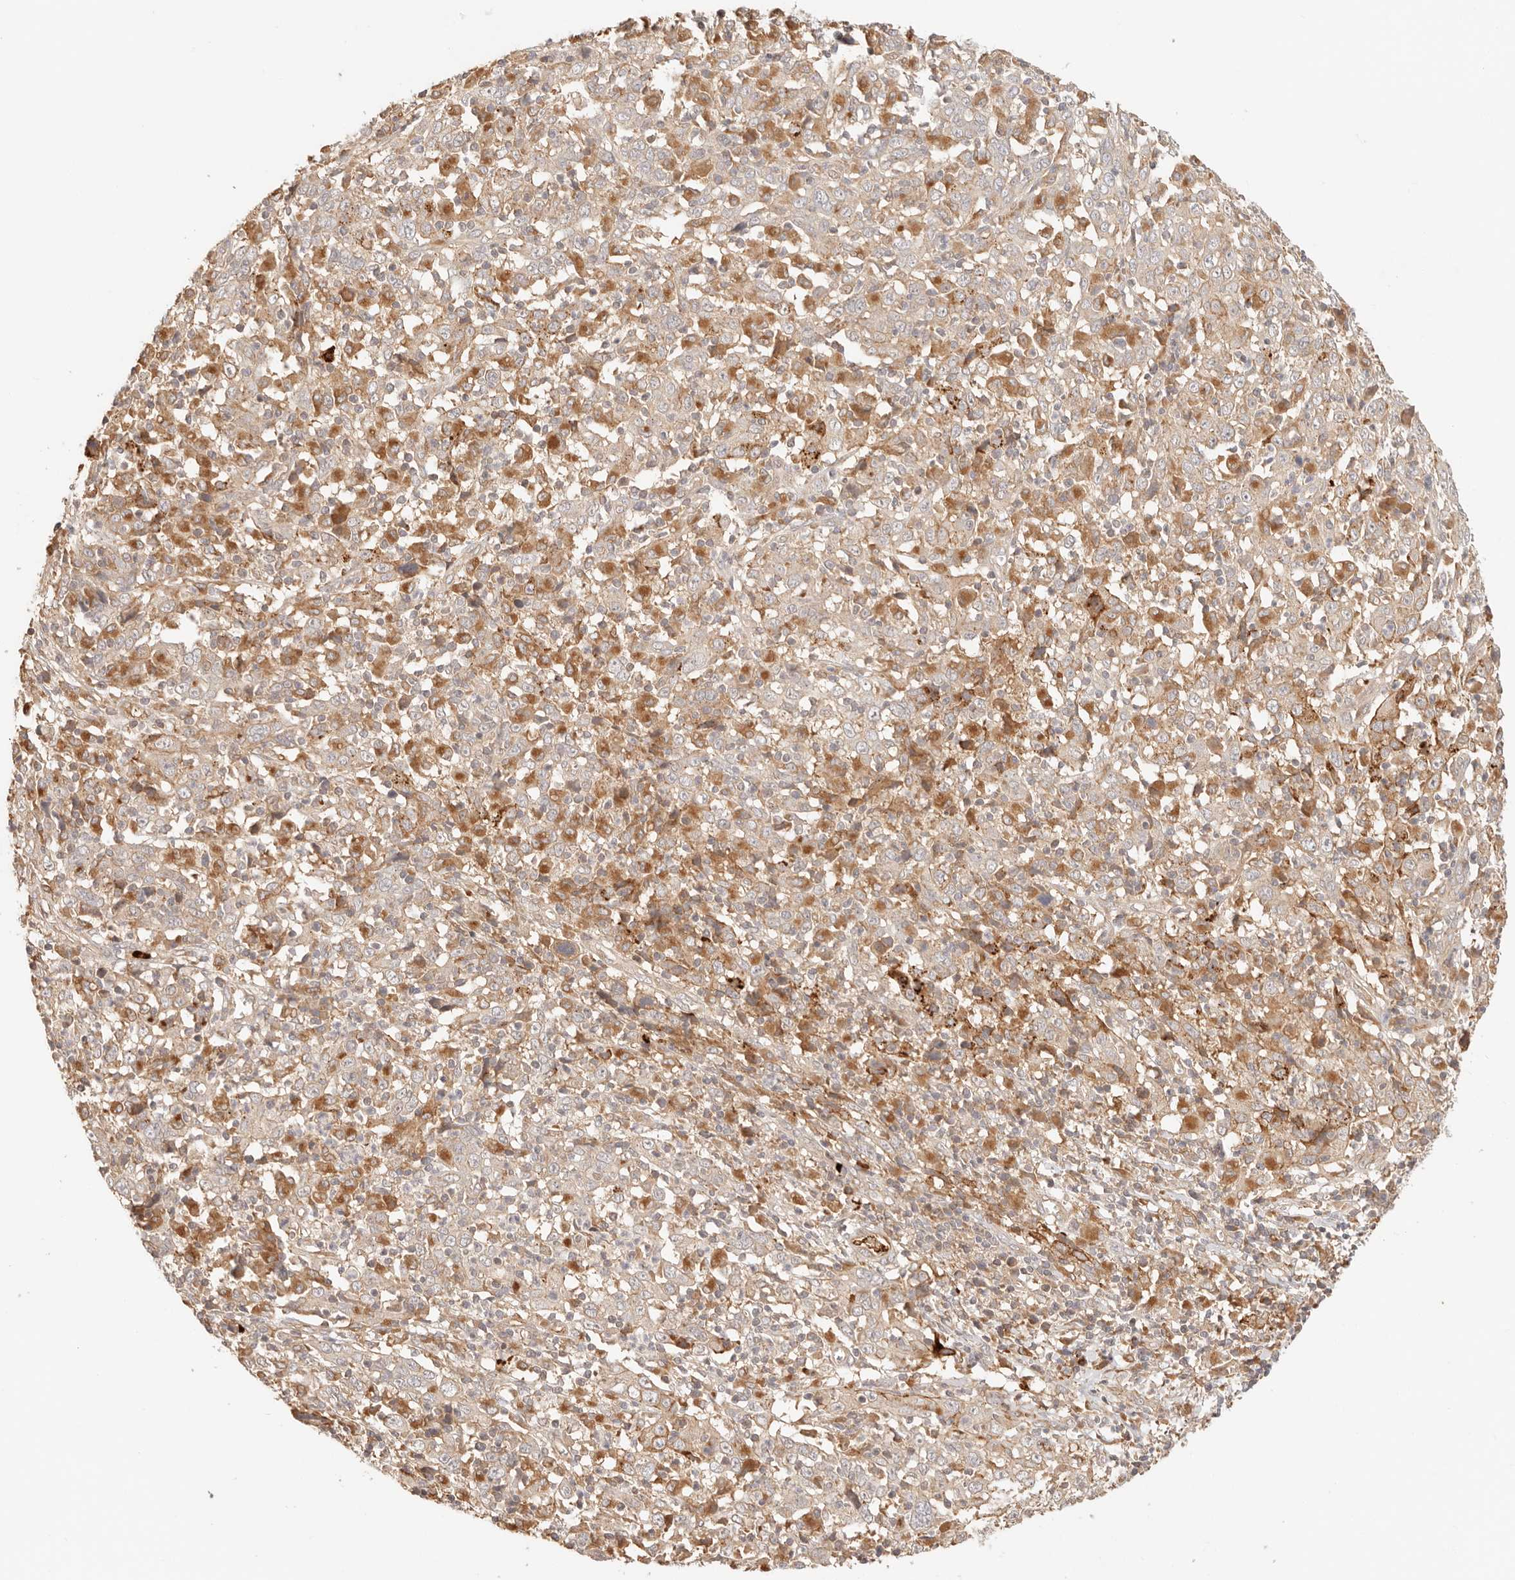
{"staining": {"intensity": "moderate", "quantity": "25%-75%", "location": "cytoplasmic/membranous"}, "tissue": "cervical cancer", "cell_type": "Tumor cells", "image_type": "cancer", "snomed": [{"axis": "morphology", "description": "Squamous cell carcinoma, NOS"}, {"axis": "topography", "description": "Cervix"}], "caption": "Immunohistochemistry staining of cervical cancer (squamous cell carcinoma), which demonstrates medium levels of moderate cytoplasmic/membranous expression in approximately 25%-75% of tumor cells indicating moderate cytoplasmic/membranous protein positivity. The staining was performed using DAB (3,3'-diaminobenzidine) (brown) for protein detection and nuclei were counterstained in hematoxylin (blue).", "gene": "IL1R2", "patient": {"sex": "female", "age": 46}}